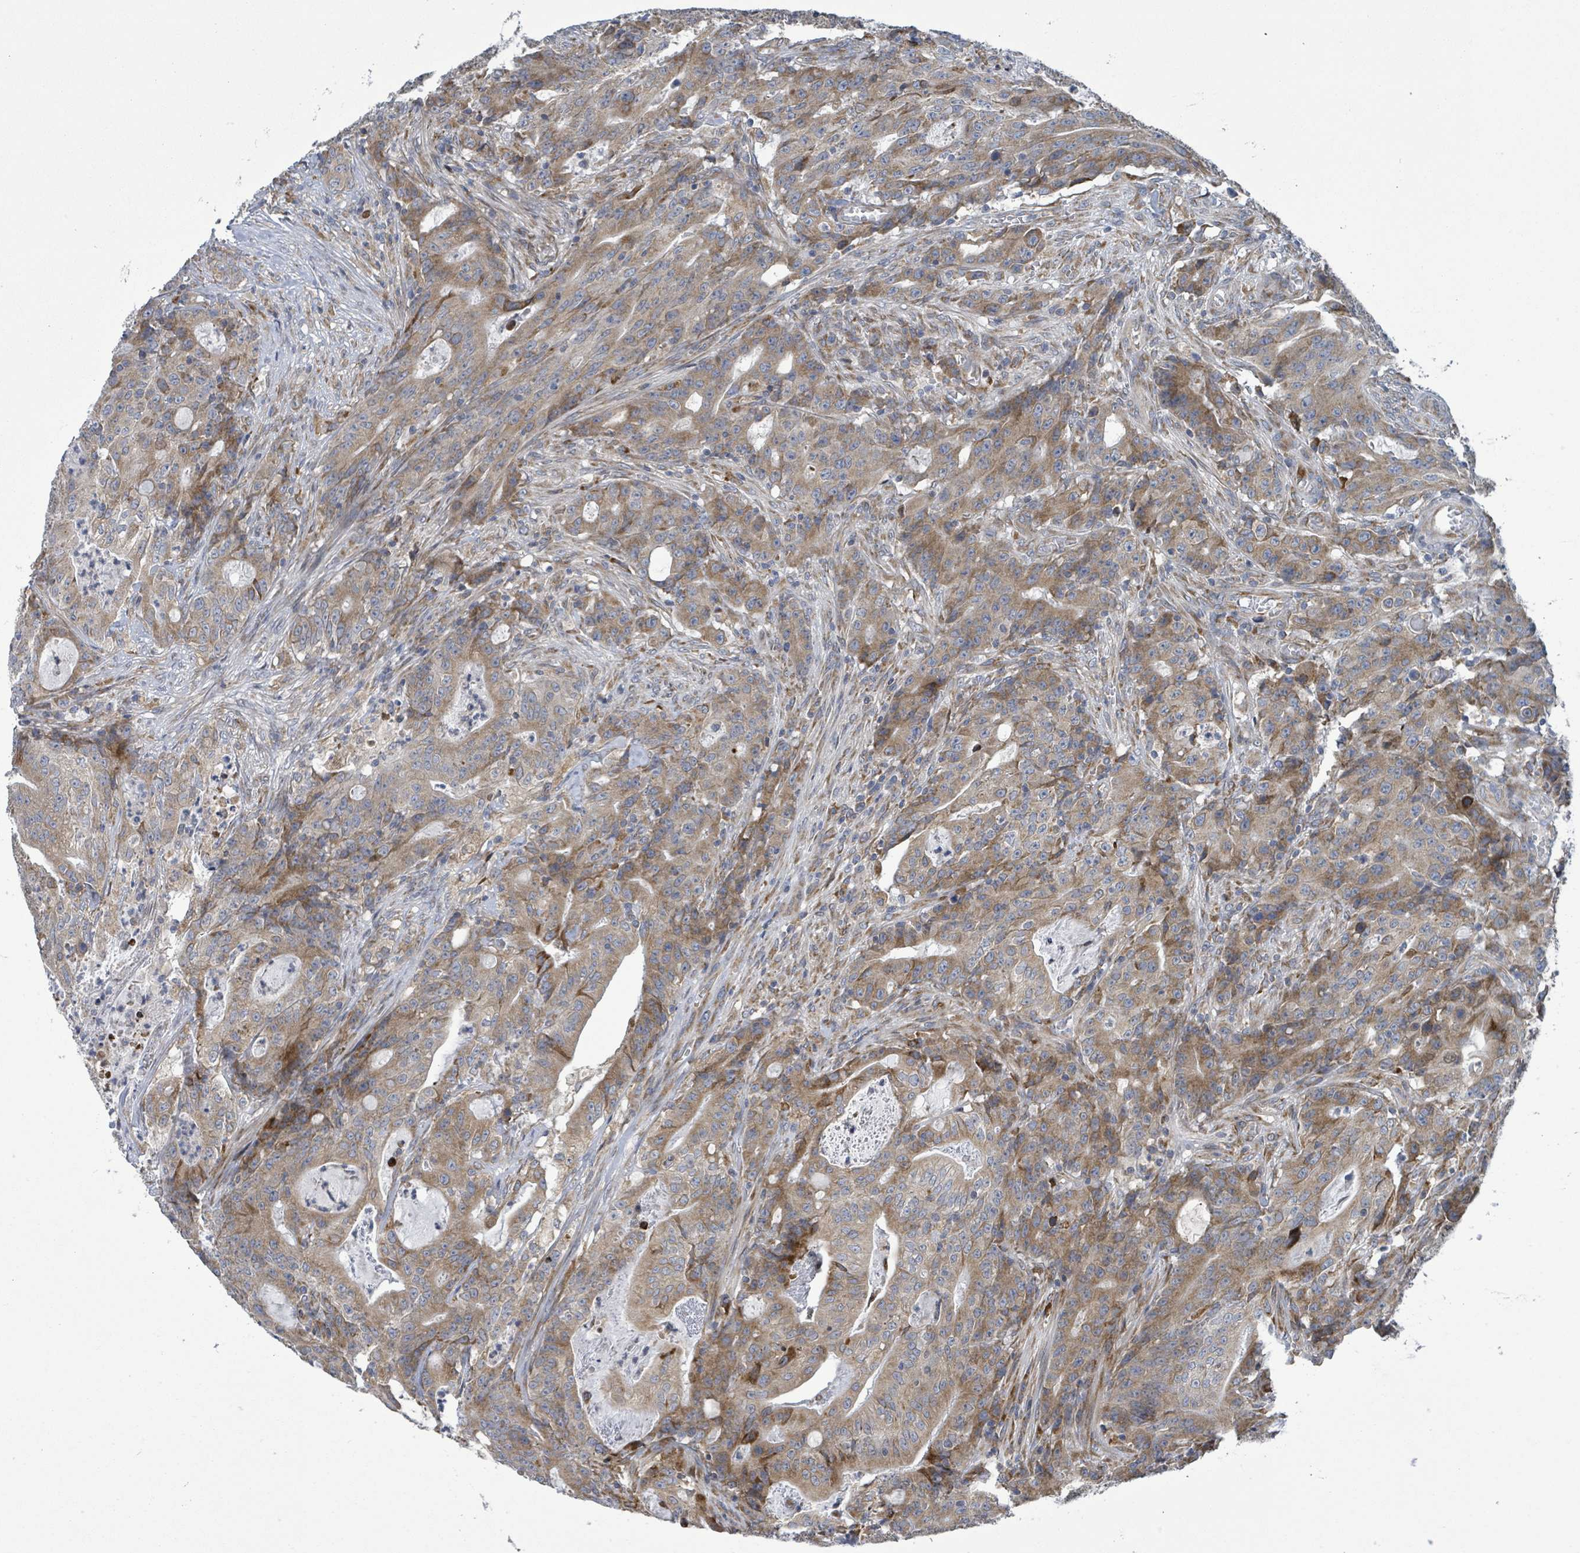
{"staining": {"intensity": "moderate", "quantity": ">75%", "location": "cytoplasmic/membranous"}, "tissue": "colorectal cancer", "cell_type": "Tumor cells", "image_type": "cancer", "snomed": [{"axis": "morphology", "description": "Adenocarcinoma, NOS"}, {"axis": "topography", "description": "Colon"}], "caption": "Protein staining of colorectal adenocarcinoma tissue reveals moderate cytoplasmic/membranous positivity in about >75% of tumor cells. The staining was performed using DAB (3,3'-diaminobenzidine), with brown indicating positive protein expression. Nuclei are stained blue with hematoxylin.", "gene": "NOMO1", "patient": {"sex": "male", "age": 83}}